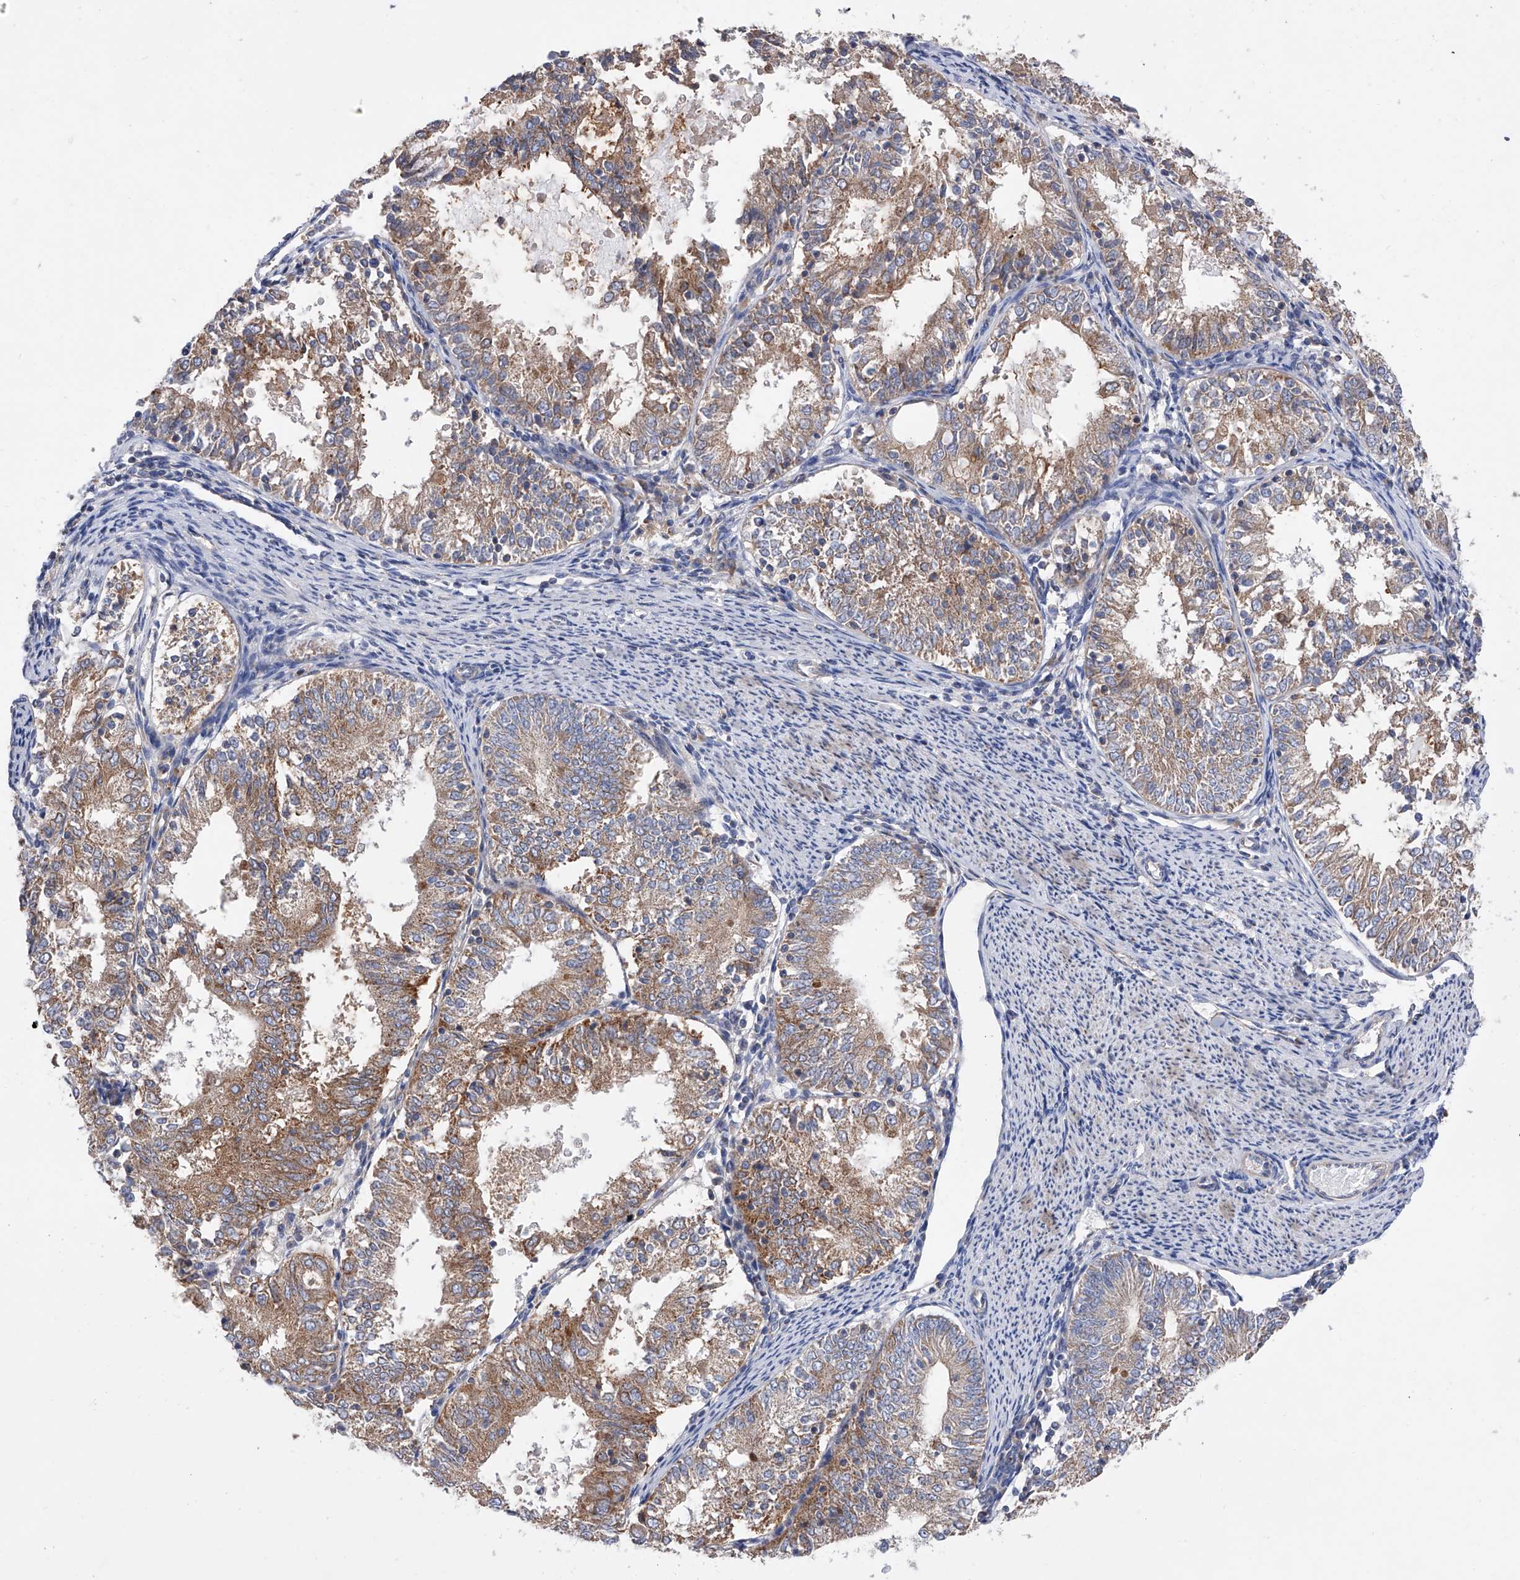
{"staining": {"intensity": "moderate", "quantity": ">75%", "location": "cytoplasmic/membranous"}, "tissue": "endometrial cancer", "cell_type": "Tumor cells", "image_type": "cancer", "snomed": [{"axis": "morphology", "description": "Adenocarcinoma, NOS"}, {"axis": "topography", "description": "Endometrium"}], "caption": "A medium amount of moderate cytoplasmic/membranous staining is seen in about >75% of tumor cells in adenocarcinoma (endometrial) tissue.", "gene": "MLYCD", "patient": {"sex": "female", "age": 57}}